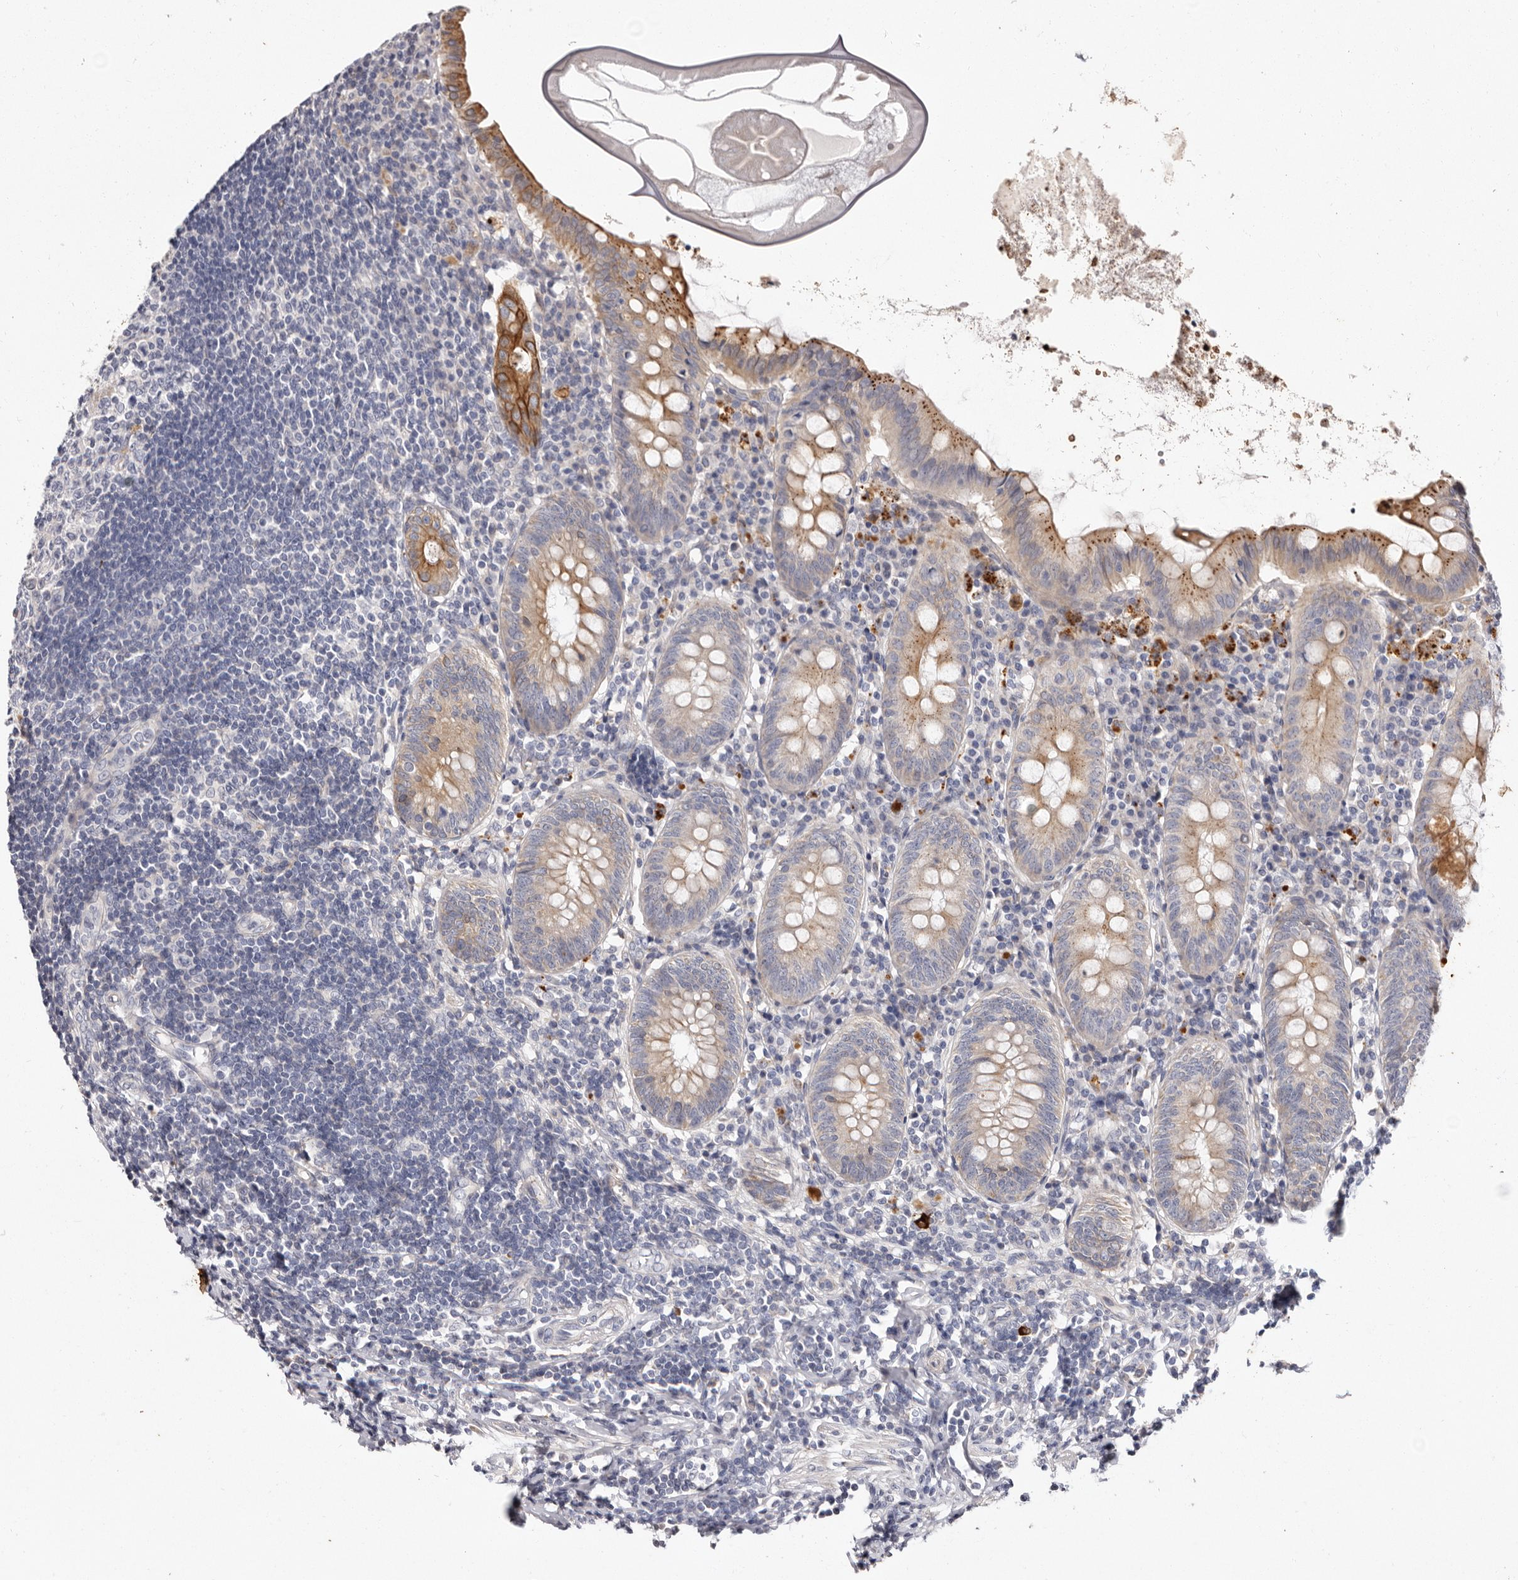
{"staining": {"intensity": "moderate", "quantity": "25%-75%", "location": "cytoplasmic/membranous"}, "tissue": "appendix", "cell_type": "Glandular cells", "image_type": "normal", "snomed": [{"axis": "morphology", "description": "Normal tissue, NOS"}, {"axis": "topography", "description": "Appendix"}], "caption": "This is a histology image of immunohistochemistry staining of unremarkable appendix, which shows moderate staining in the cytoplasmic/membranous of glandular cells.", "gene": "STK16", "patient": {"sex": "female", "age": 54}}